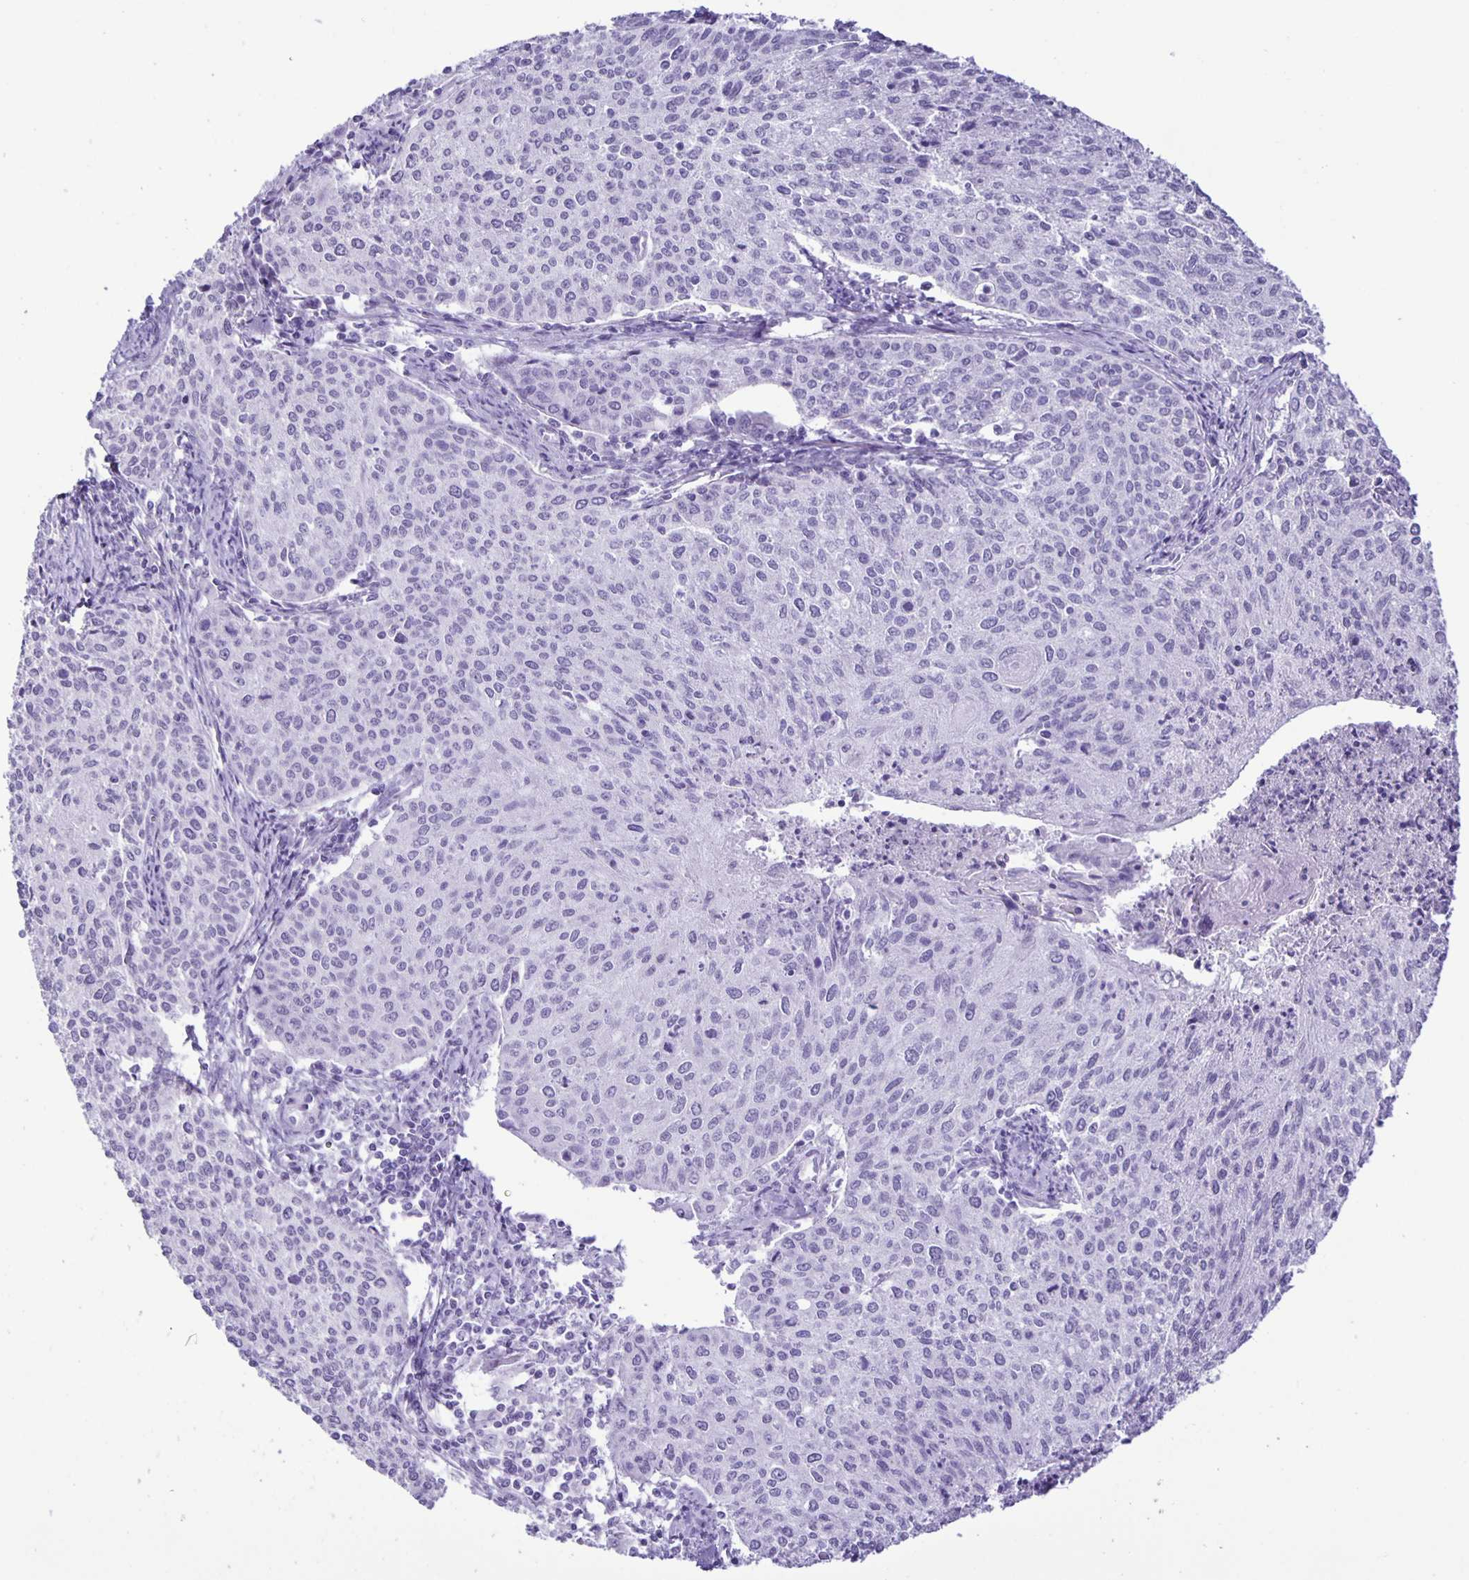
{"staining": {"intensity": "negative", "quantity": "none", "location": "none"}, "tissue": "cervical cancer", "cell_type": "Tumor cells", "image_type": "cancer", "snomed": [{"axis": "morphology", "description": "Squamous cell carcinoma, NOS"}, {"axis": "topography", "description": "Cervix"}], "caption": "IHC of squamous cell carcinoma (cervical) demonstrates no positivity in tumor cells. (Brightfield microscopy of DAB (3,3'-diaminobenzidine) immunohistochemistry at high magnification).", "gene": "EZHIP", "patient": {"sex": "female", "age": 38}}